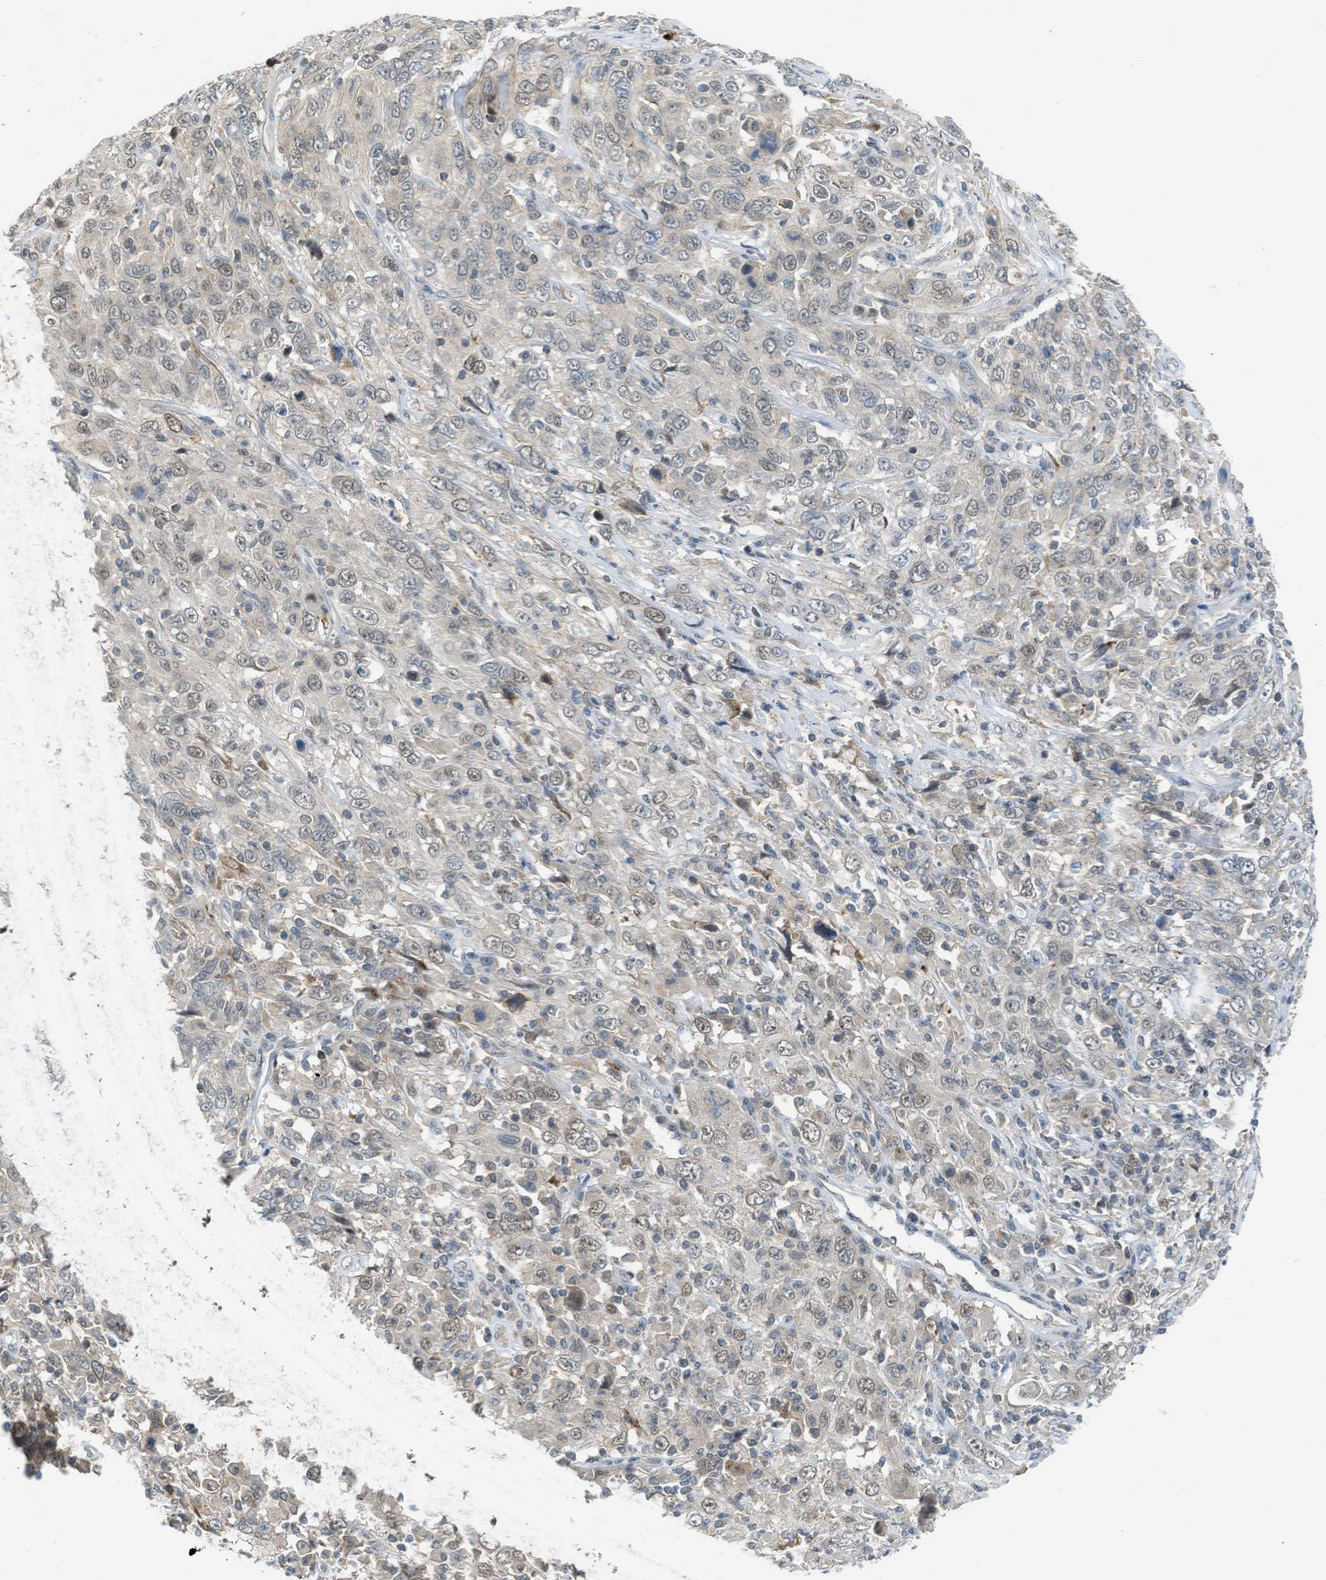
{"staining": {"intensity": "weak", "quantity": "<25%", "location": "cytoplasmic/membranous,nuclear"}, "tissue": "cervical cancer", "cell_type": "Tumor cells", "image_type": "cancer", "snomed": [{"axis": "morphology", "description": "Squamous cell carcinoma, NOS"}, {"axis": "topography", "description": "Cervix"}], "caption": "An immunohistochemistry (IHC) photomicrograph of squamous cell carcinoma (cervical) is shown. There is no staining in tumor cells of squamous cell carcinoma (cervical).", "gene": "TTBK2", "patient": {"sex": "female", "age": 46}}